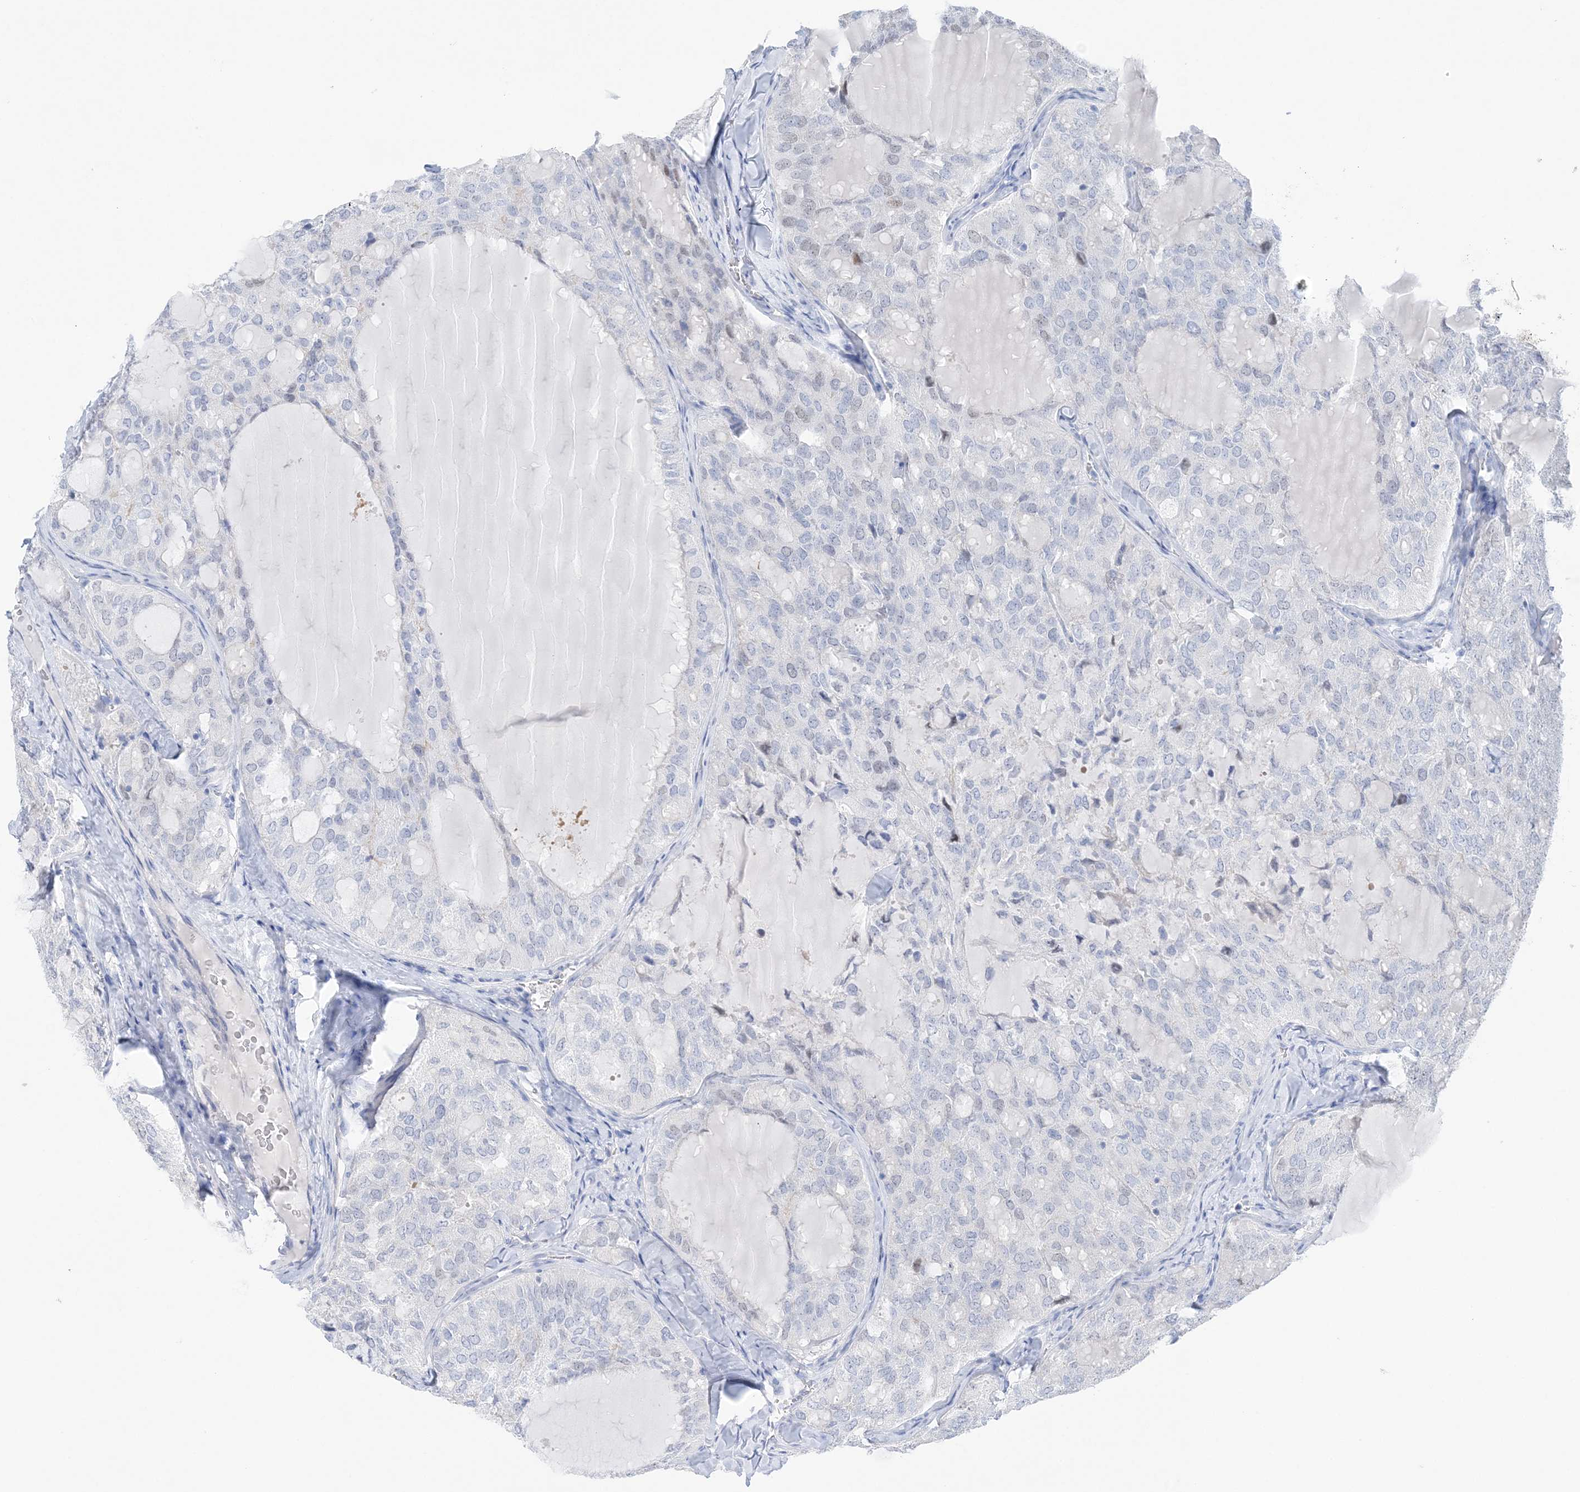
{"staining": {"intensity": "negative", "quantity": "none", "location": "none"}, "tissue": "thyroid cancer", "cell_type": "Tumor cells", "image_type": "cancer", "snomed": [{"axis": "morphology", "description": "Follicular adenoma carcinoma, NOS"}, {"axis": "topography", "description": "Thyroid gland"}], "caption": "Thyroid cancer stained for a protein using immunohistochemistry (IHC) displays no positivity tumor cells.", "gene": "HMGCS1", "patient": {"sex": "male", "age": 75}}